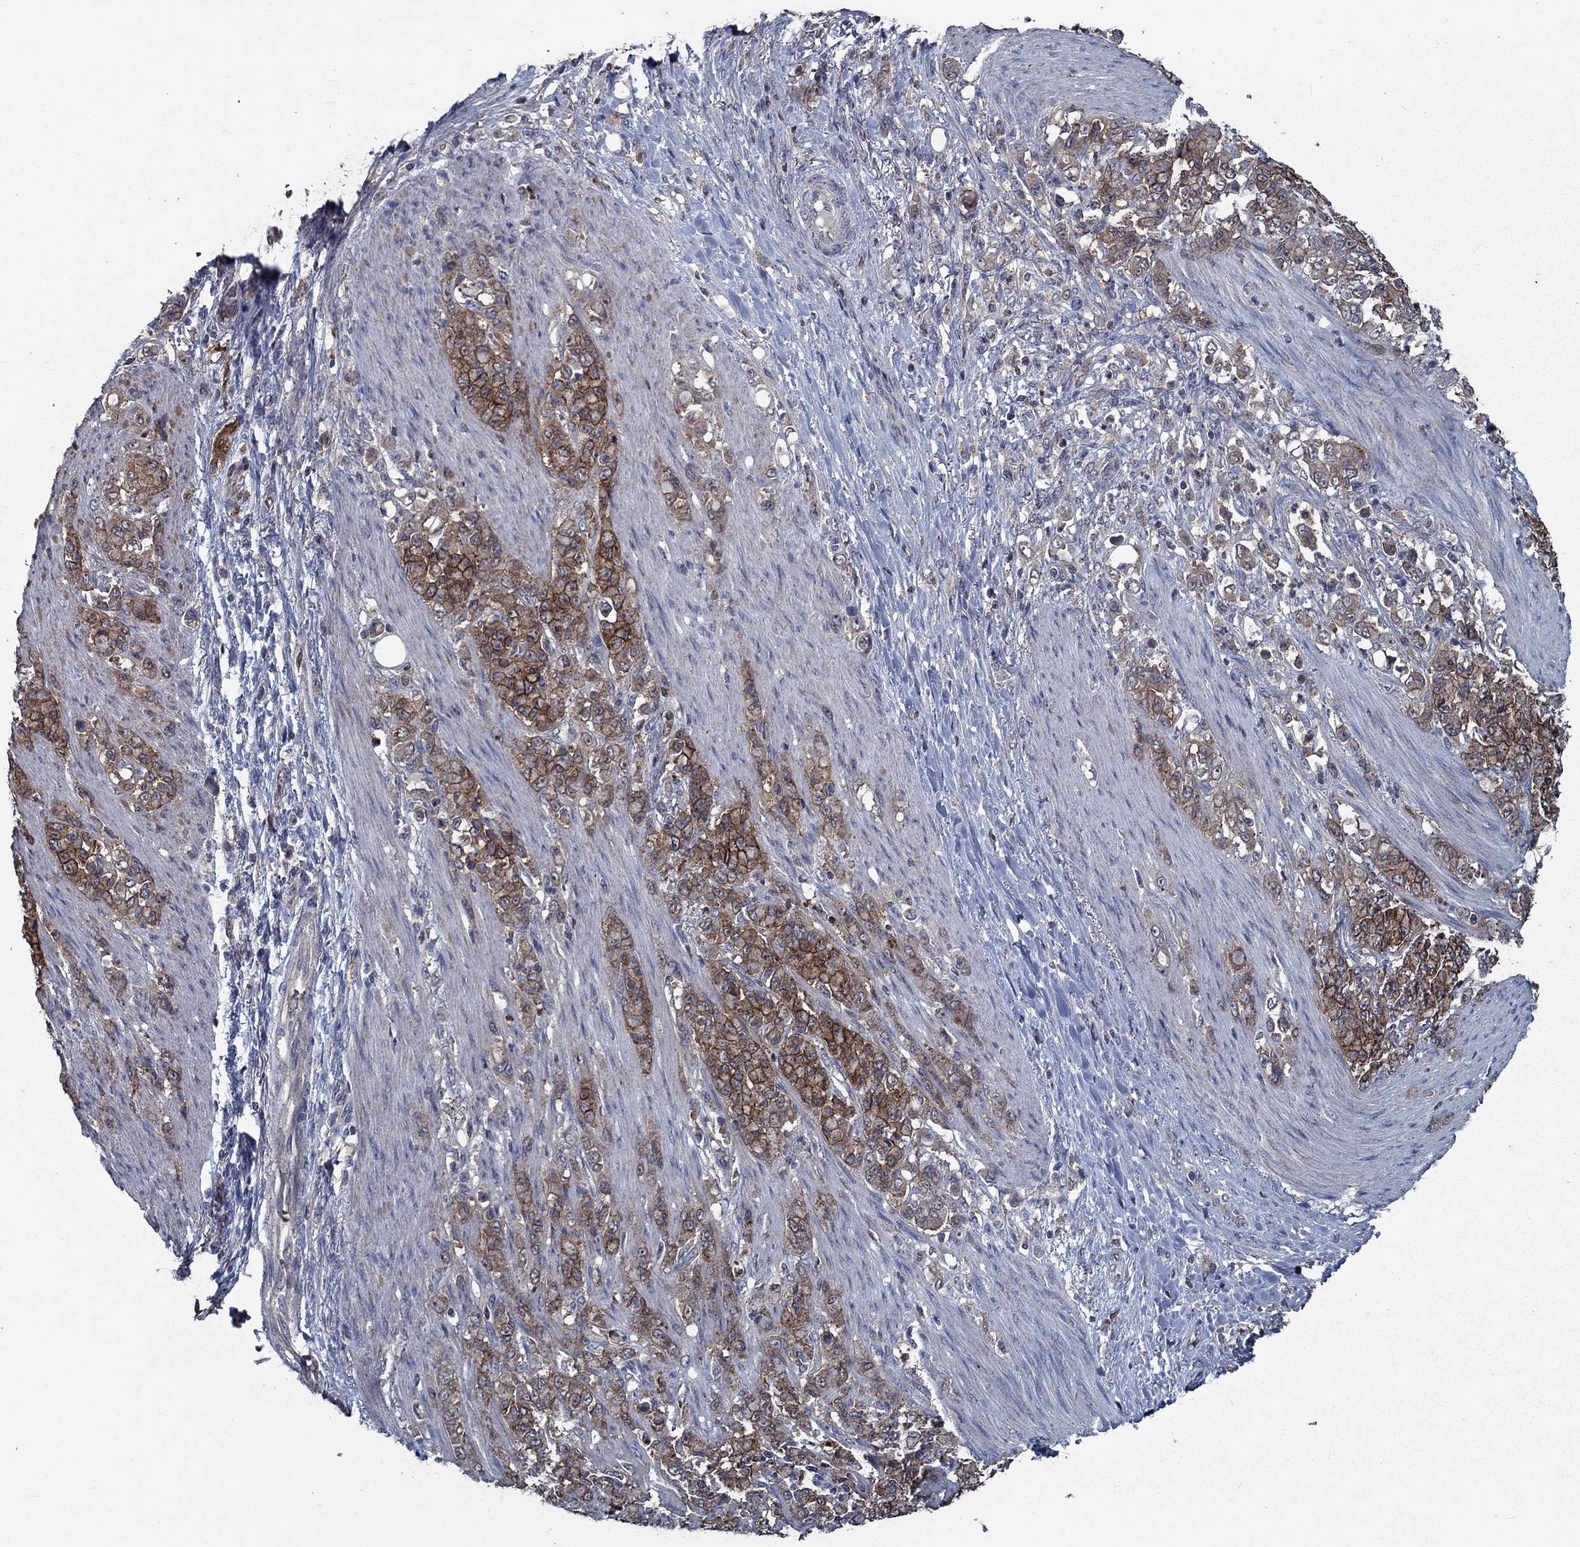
{"staining": {"intensity": "strong", "quantity": "25%-75%", "location": "cytoplasmic/membranous"}, "tissue": "stomach cancer", "cell_type": "Tumor cells", "image_type": "cancer", "snomed": [{"axis": "morphology", "description": "Adenocarcinoma, NOS"}, {"axis": "topography", "description": "Stomach"}], "caption": "The histopathology image exhibits immunohistochemical staining of stomach adenocarcinoma. There is strong cytoplasmic/membranous expression is seen in about 25%-75% of tumor cells. (DAB IHC with brightfield microscopy, high magnification).", "gene": "SLC44A1", "patient": {"sex": "female", "age": 79}}